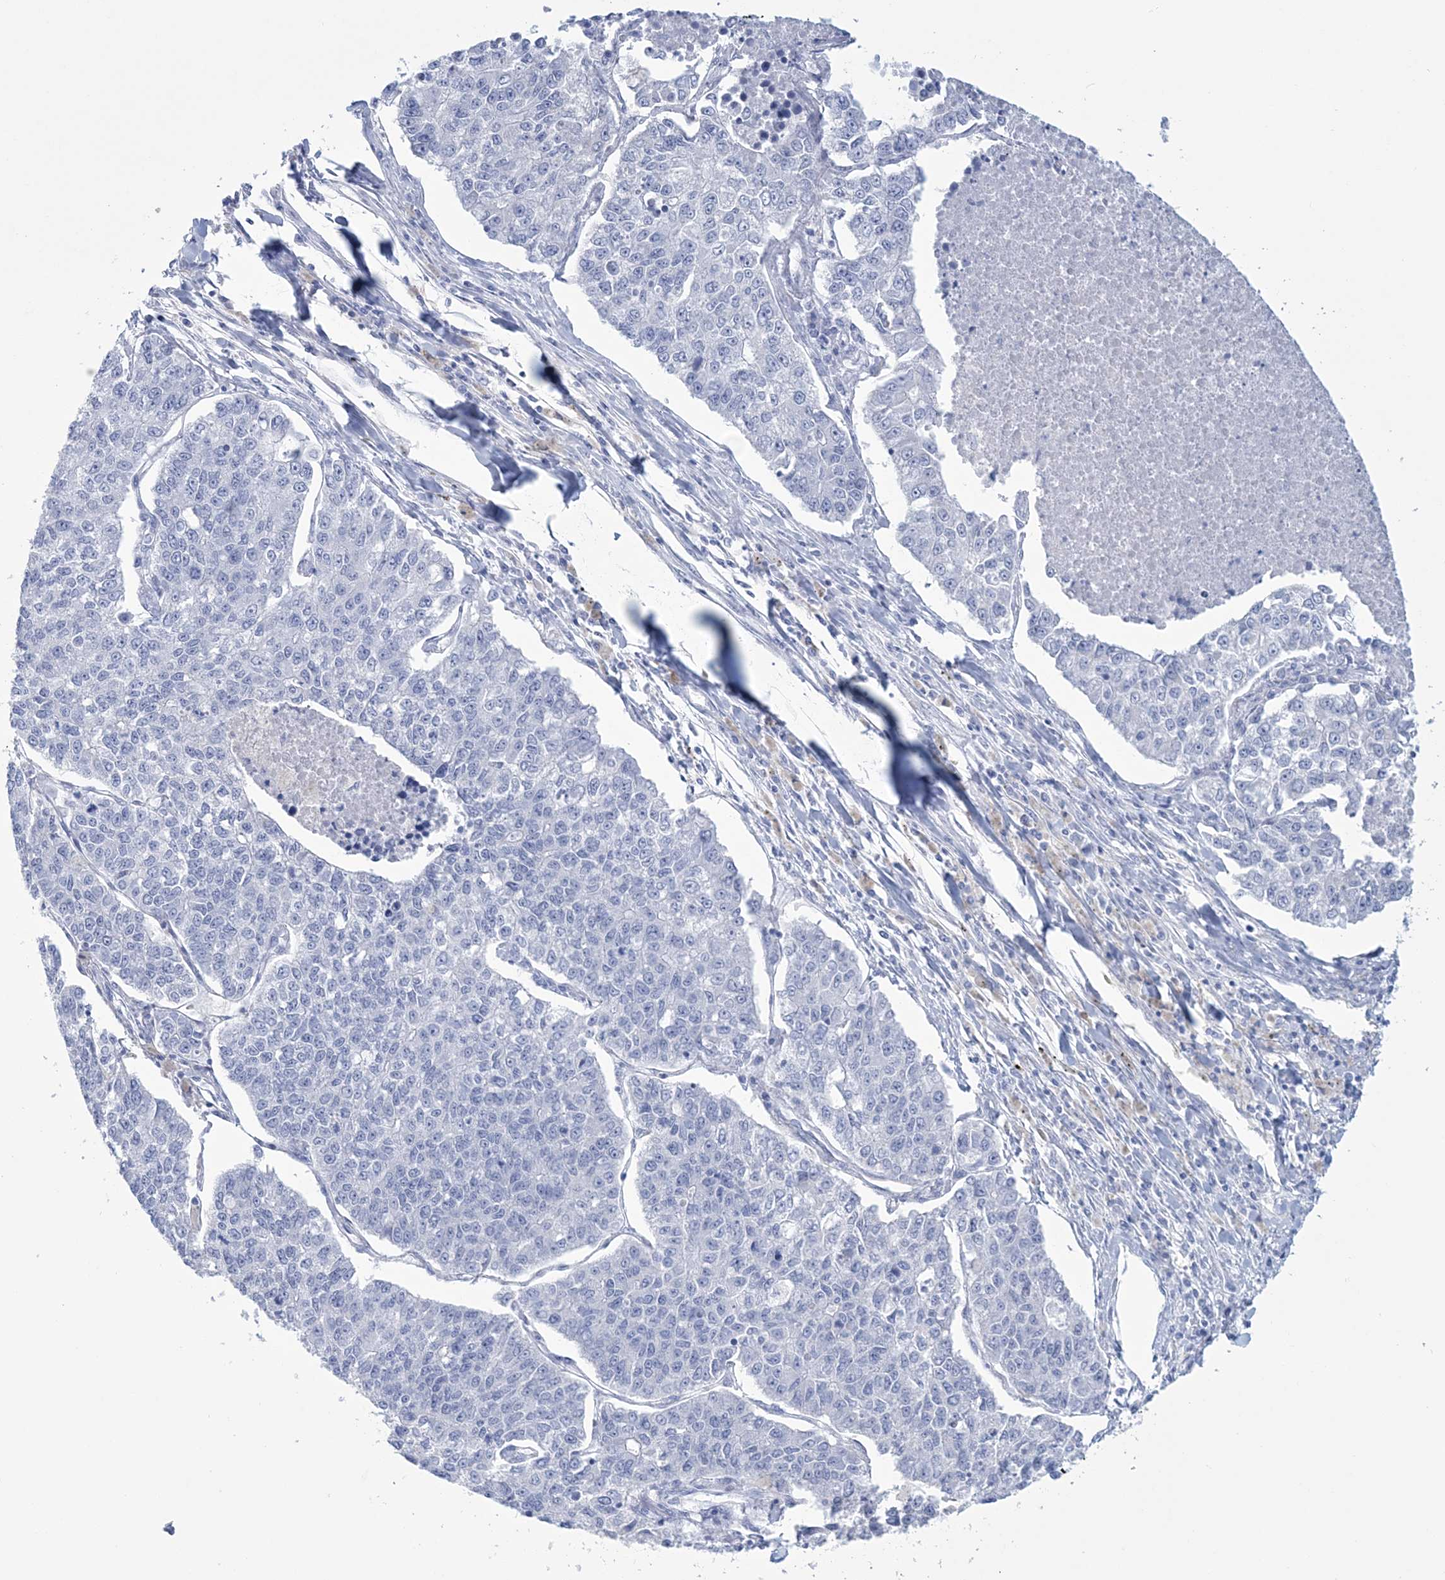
{"staining": {"intensity": "negative", "quantity": "none", "location": "none"}, "tissue": "lung cancer", "cell_type": "Tumor cells", "image_type": "cancer", "snomed": [{"axis": "morphology", "description": "Adenocarcinoma, NOS"}, {"axis": "topography", "description": "Lung"}], "caption": "Immunohistochemical staining of human lung cancer (adenocarcinoma) exhibits no significant expression in tumor cells.", "gene": "DPCD", "patient": {"sex": "male", "age": 49}}